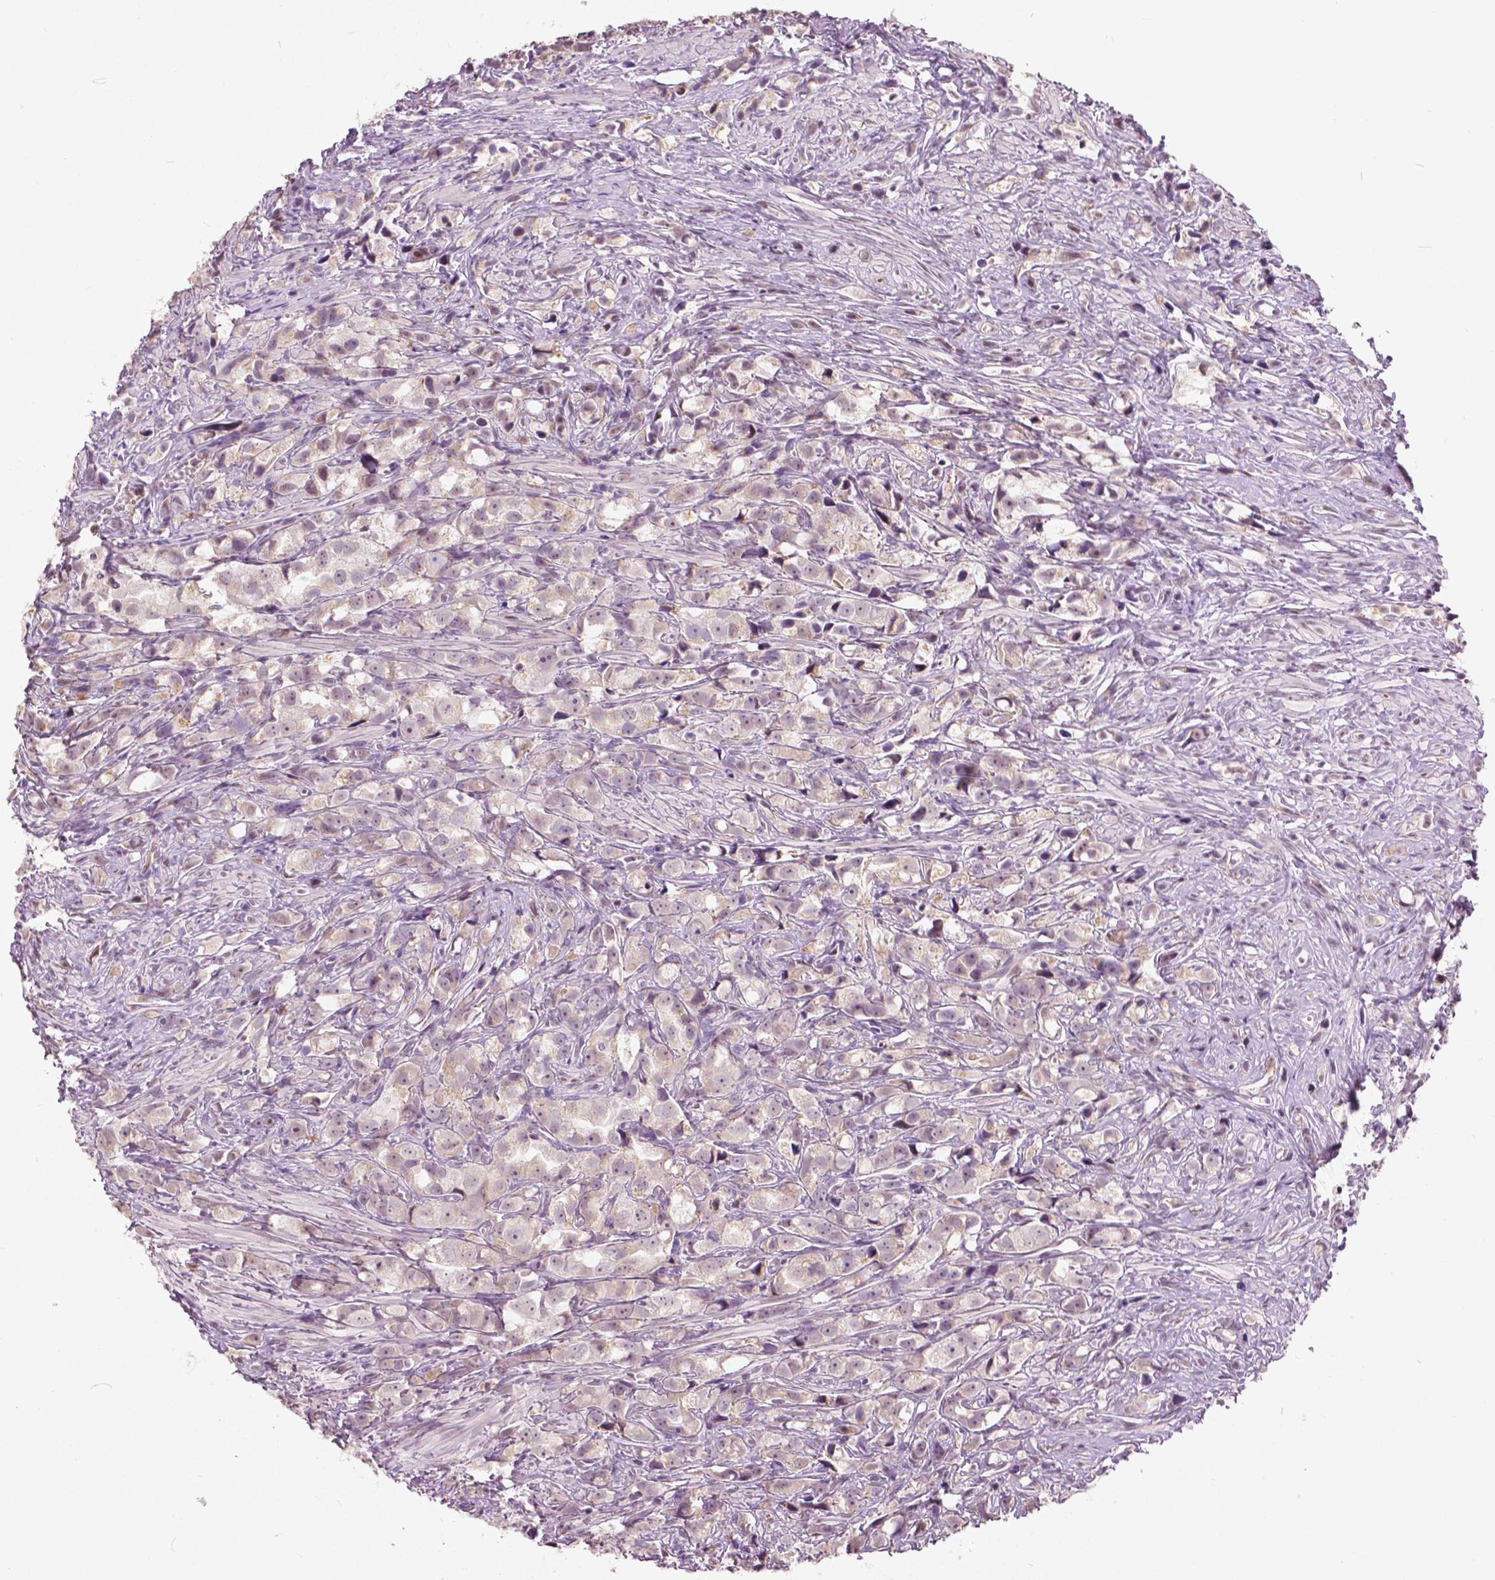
{"staining": {"intensity": "weak", "quantity": "<25%", "location": "cytoplasmic/membranous"}, "tissue": "prostate cancer", "cell_type": "Tumor cells", "image_type": "cancer", "snomed": [{"axis": "morphology", "description": "Adenocarcinoma, High grade"}, {"axis": "topography", "description": "Prostate"}], "caption": "Prostate high-grade adenocarcinoma was stained to show a protein in brown. There is no significant staining in tumor cells.", "gene": "DLX6", "patient": {"sex": "male", "age": 75}}